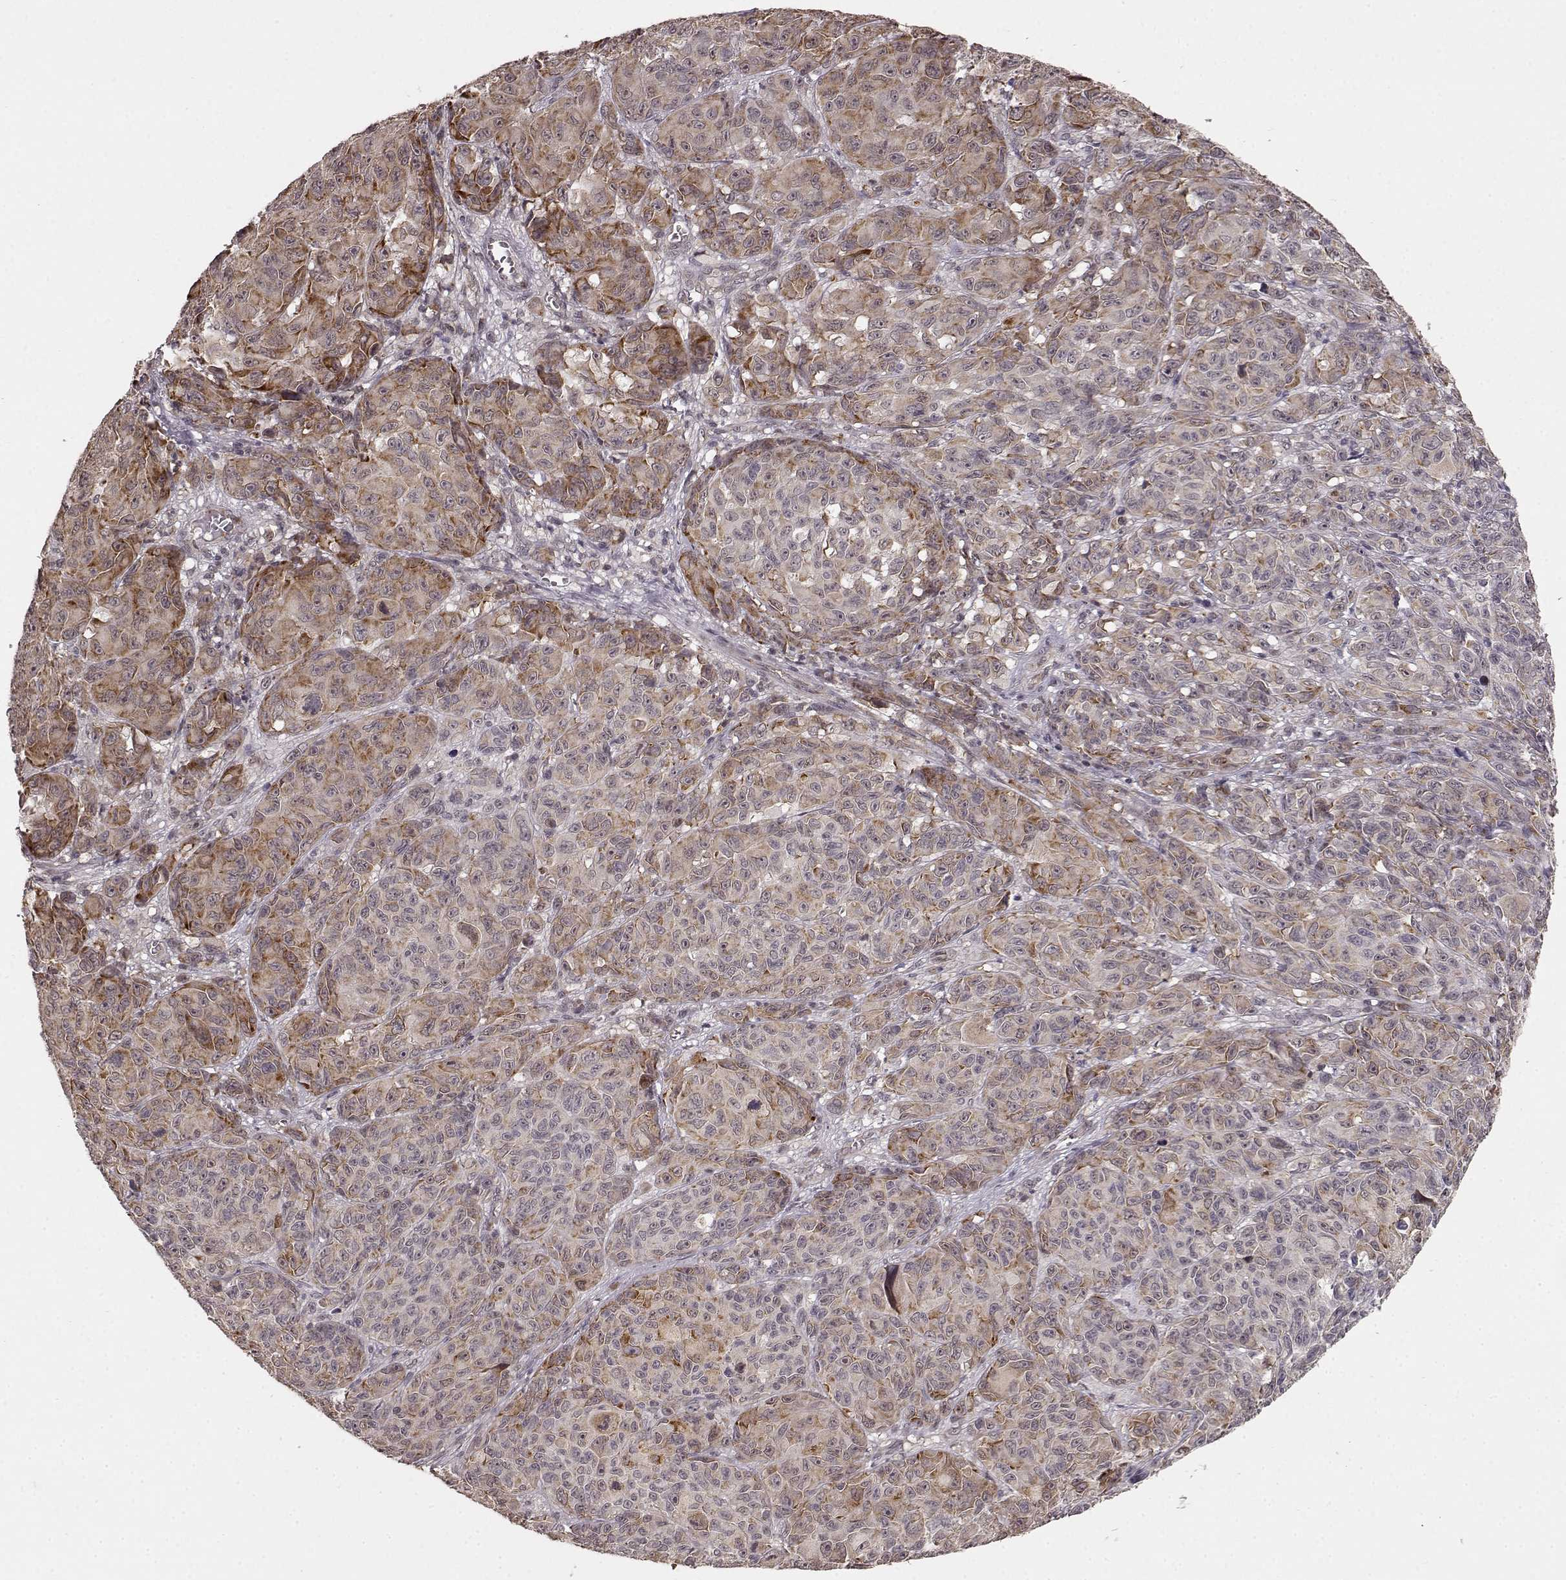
{"staining": {"intensity": "moderate", "quantity": ">75%", "location": "cytoplasmic/membranous"}, "tissue": "melanoma", "cell_type": "Tumor cells", "image_type": "cancer", "snomed": [{"axis": "morphology", "description": "Malignant melanoma, NOS"}, {"axis": "topography", "description": "Vulva, labia, clitoris and Bartholin´s gland, NO"}], "caption": "The photomicrograph displays a brown stain indicating the presence of a protein in the cytoplasmic/membranous of tumor cells in malignant melanoma.", "gene": "ELOVL5", "patient": {"sex": "female", "age": 75}}